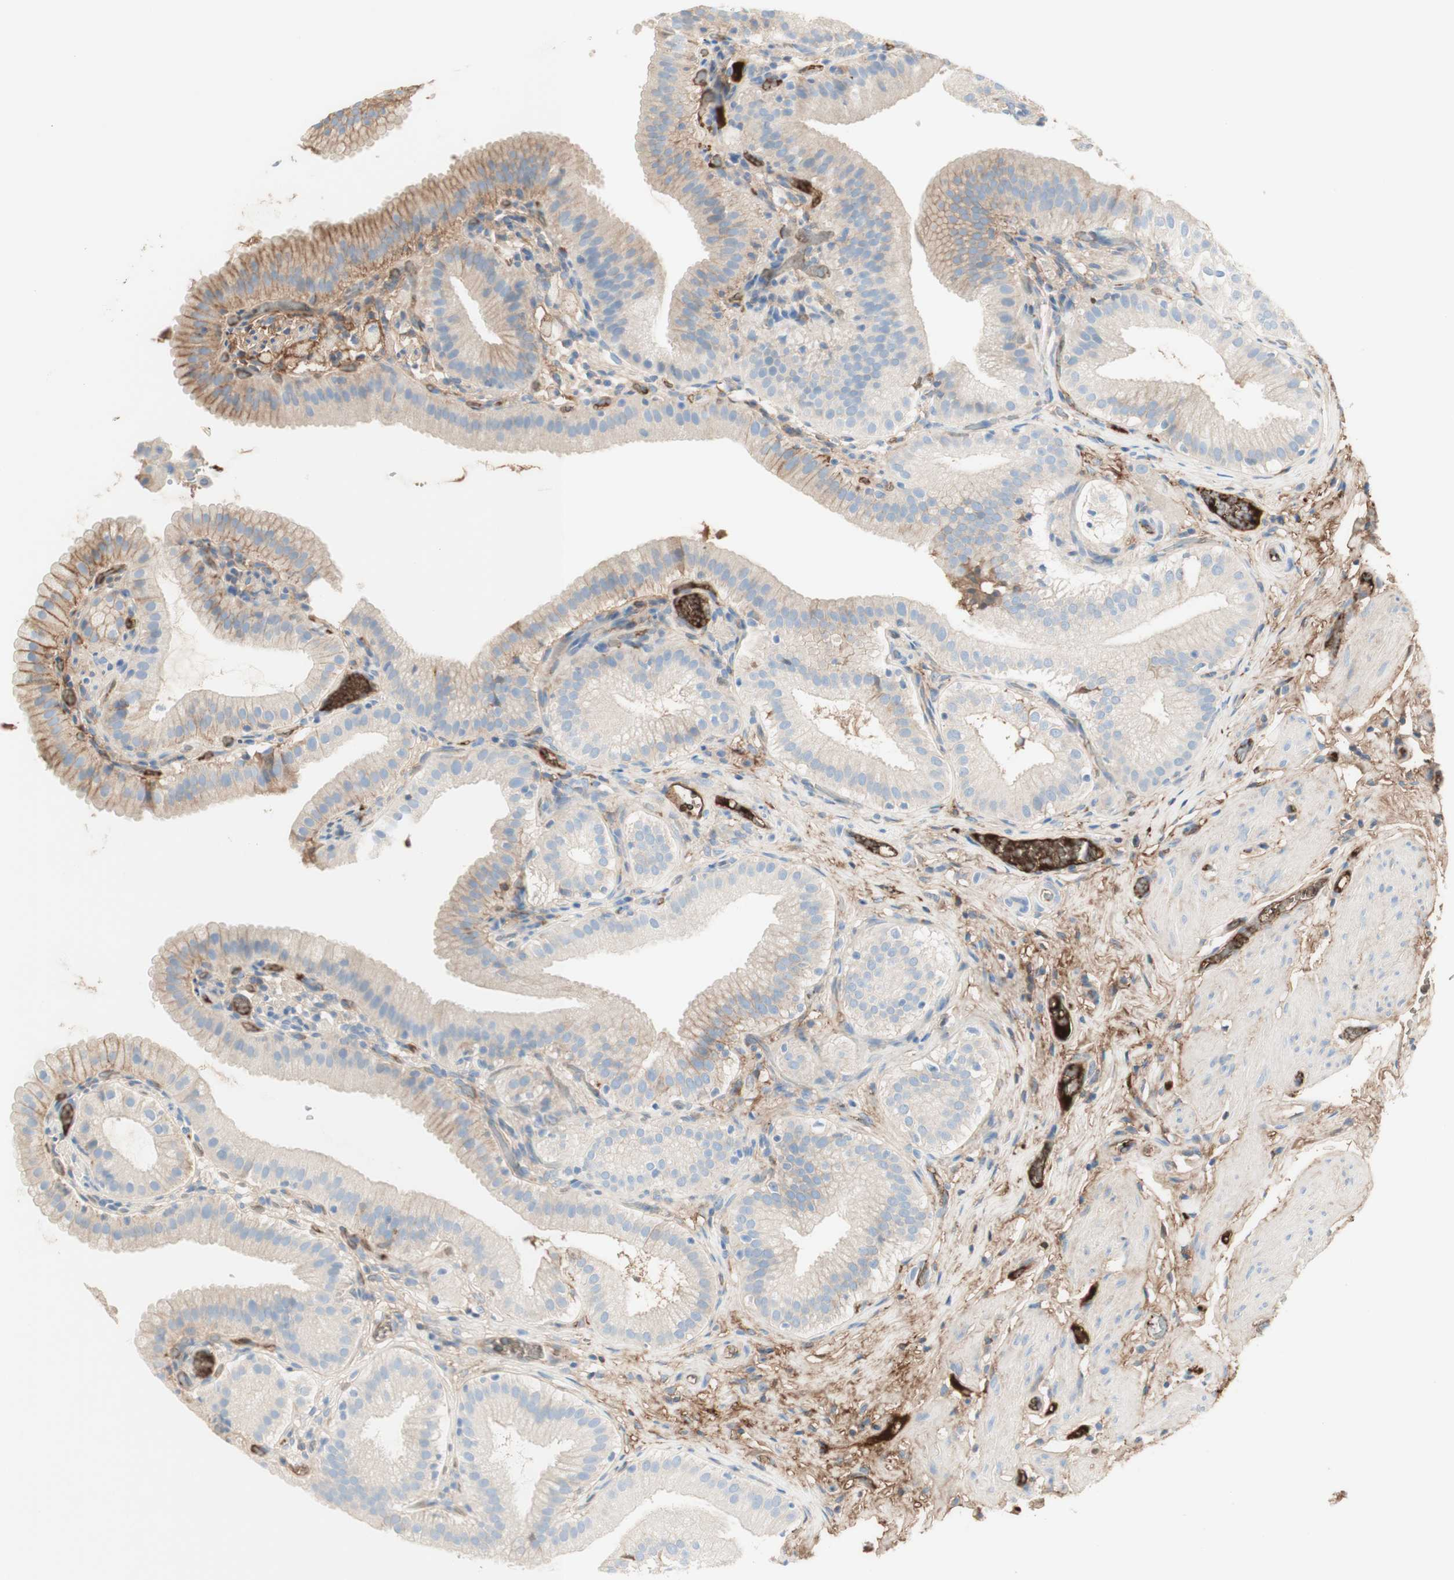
{"staining": {"intensity": "weak", "quantity": ">75%", "location": "cytoplasmic/membranous"}, "tissue": "gallbladder", "cell_type": "Glandular cells", "image_type": "normal", "snomed": [{"axis": "morphology", "description": "Normal tissue, NOS"}, {"axis": "topography", "description": "Gallbladder"}], "caption": "IHC (DAB) staining of benign human gallbladder displays weak cytoplasmic/membranous protein staining in approximately >75% of glandular cells.", "gene": "KNG1", "patient": {"sex": "male", "age": 54}}